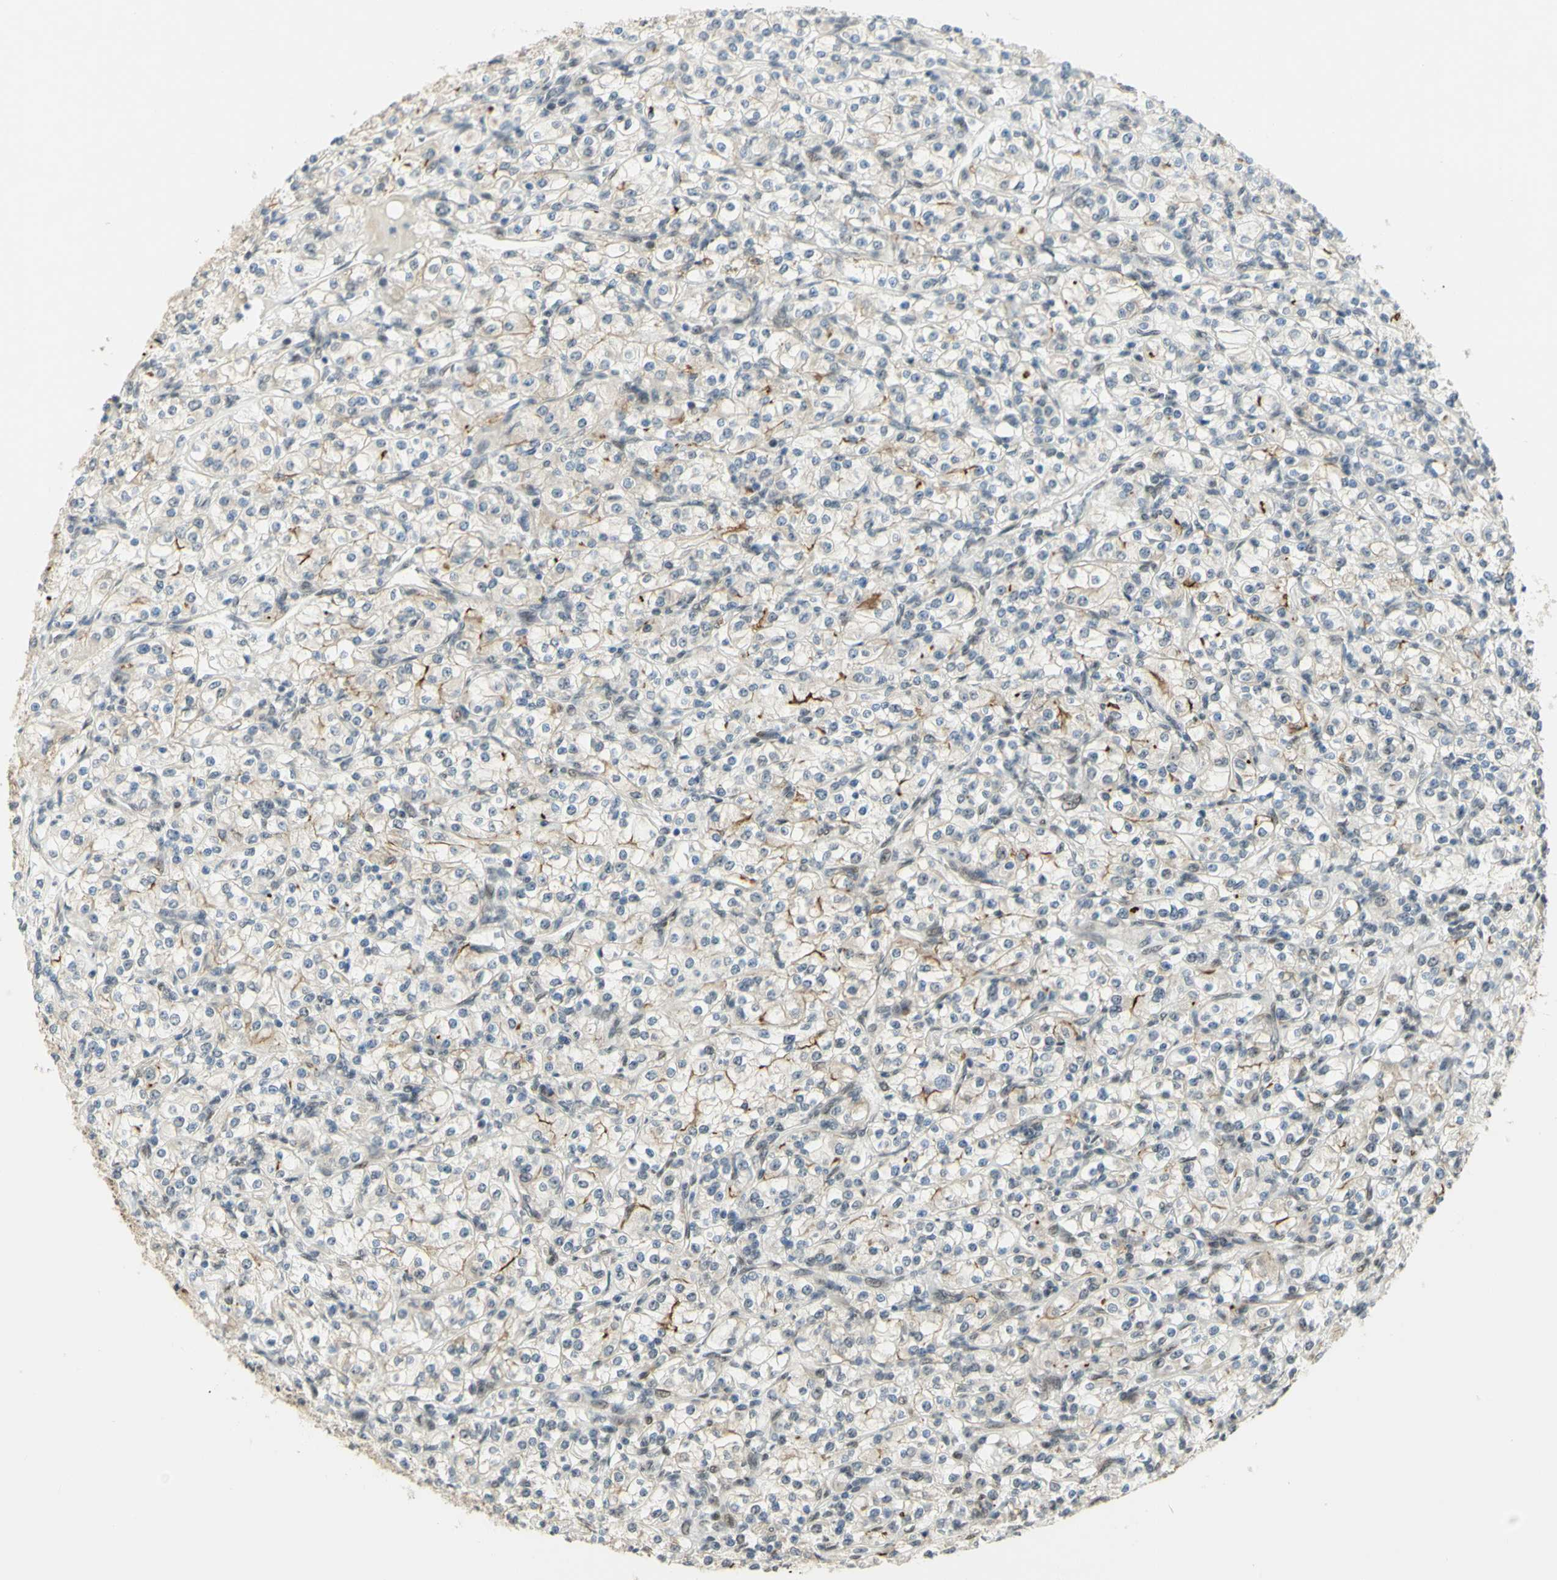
{"staining": {"intensity": "negative", "quantity": "none", "location": "none"}, "tissue": "renal cancer", "cell_type": "Tumor cells", "image_type": "cancer", "snomed": [{"axis": "morphology", "description": "Adenocarcinoma, NOS"}, {"axis": "topography", "description": "Kidney"}], "caption": "Renal adenocarcinoma stained for a protein using immunohistochemistry (IHC) exhibits no staining tumor cells.", "gene": "DDX1", "patient": {"sex": "male", "age": 77}}